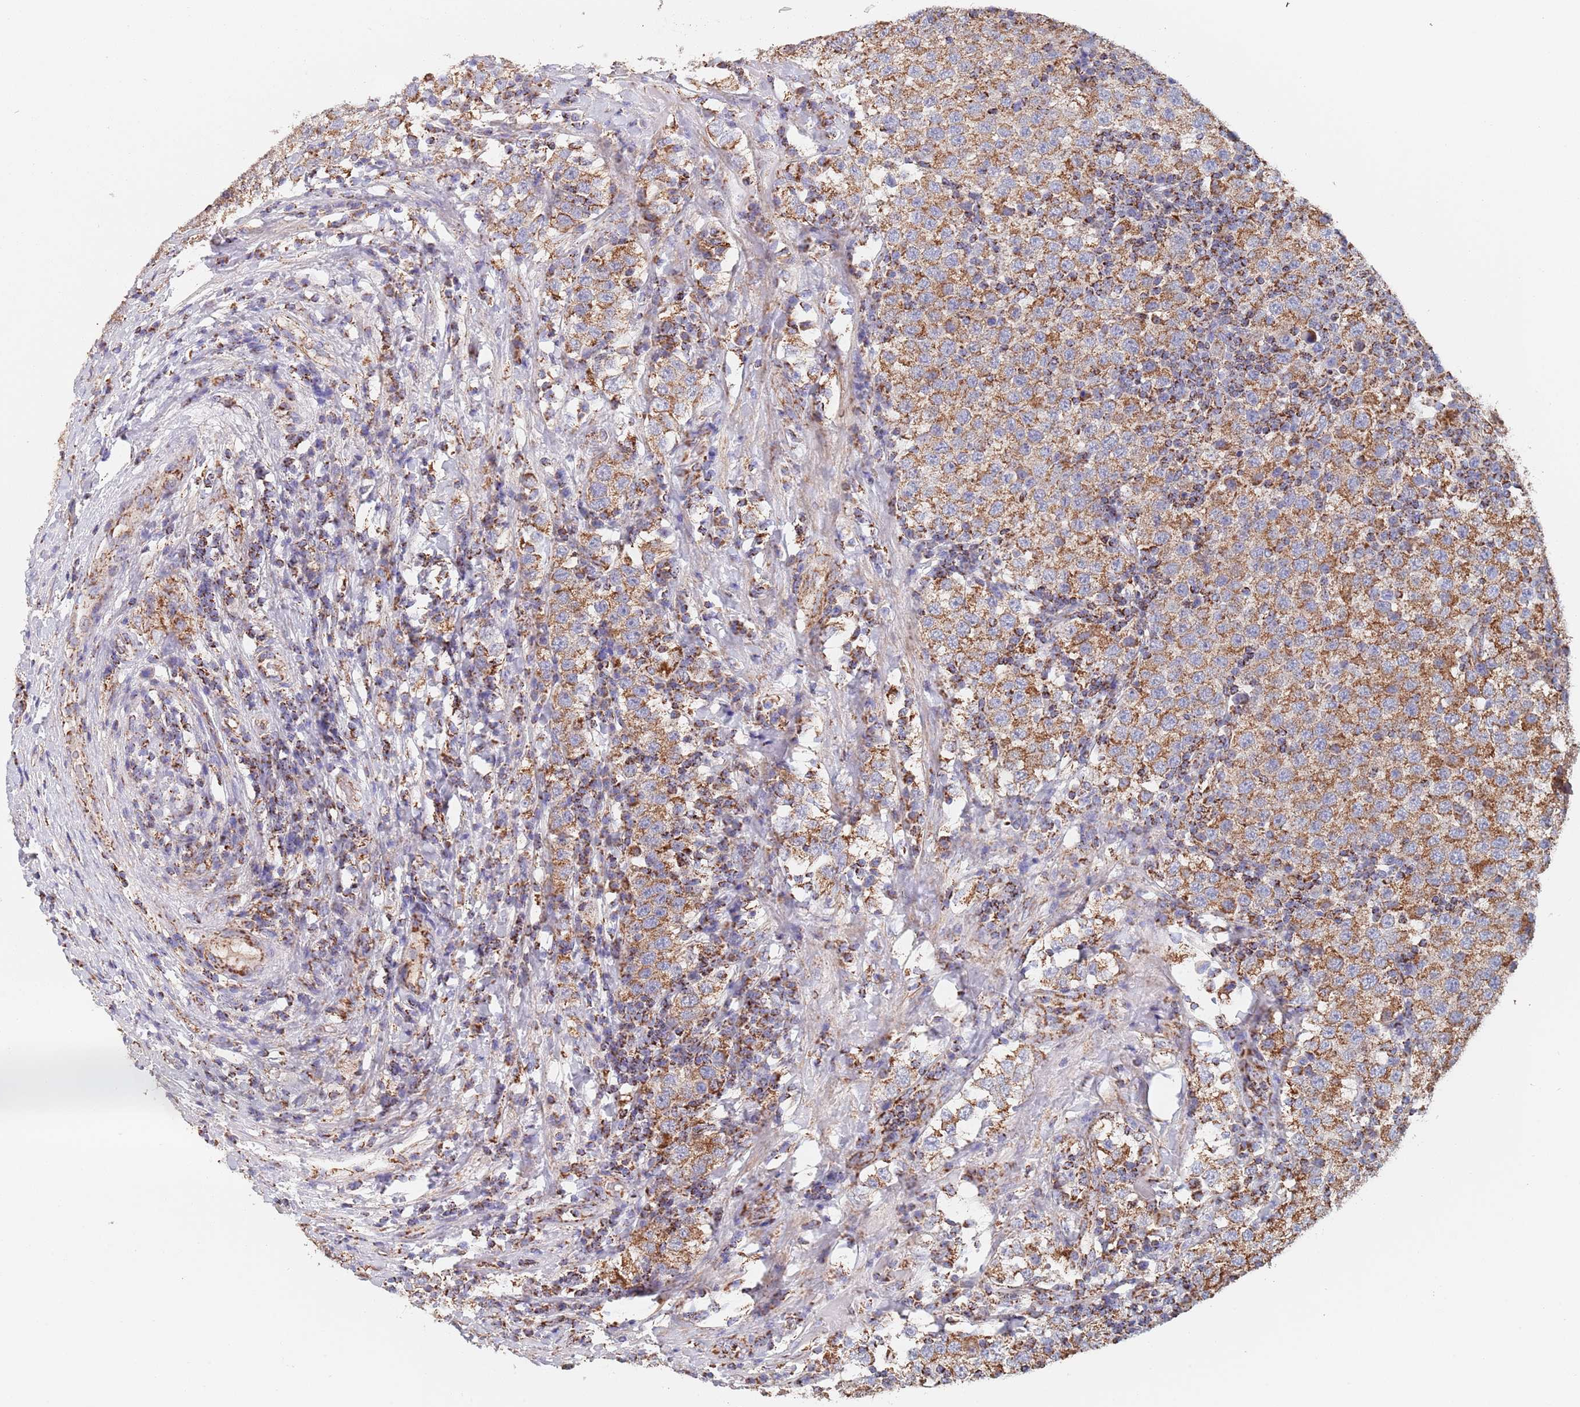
{"staining": {"intensity": "moderate", "quantity": ">75%", "location": "cytoplasmic/membranous"}, "tissue": "testis cancer", "cell_type": "Tumor cells", "image_type": "cancer", "snomed": [{"axis": "morphology", "description": "Seminoma, NOS"}, {"axis": "topography", "description": "Testis"}], "caption": "Approximately >75% of tumor cells in human seminoma (testis) demonstrate moderate cytoplasmic/membranous protein expression as visualized by brown immunohistochemical staining.", "gene": "PGP", "patient": {"sex": "male", "age": 34}}